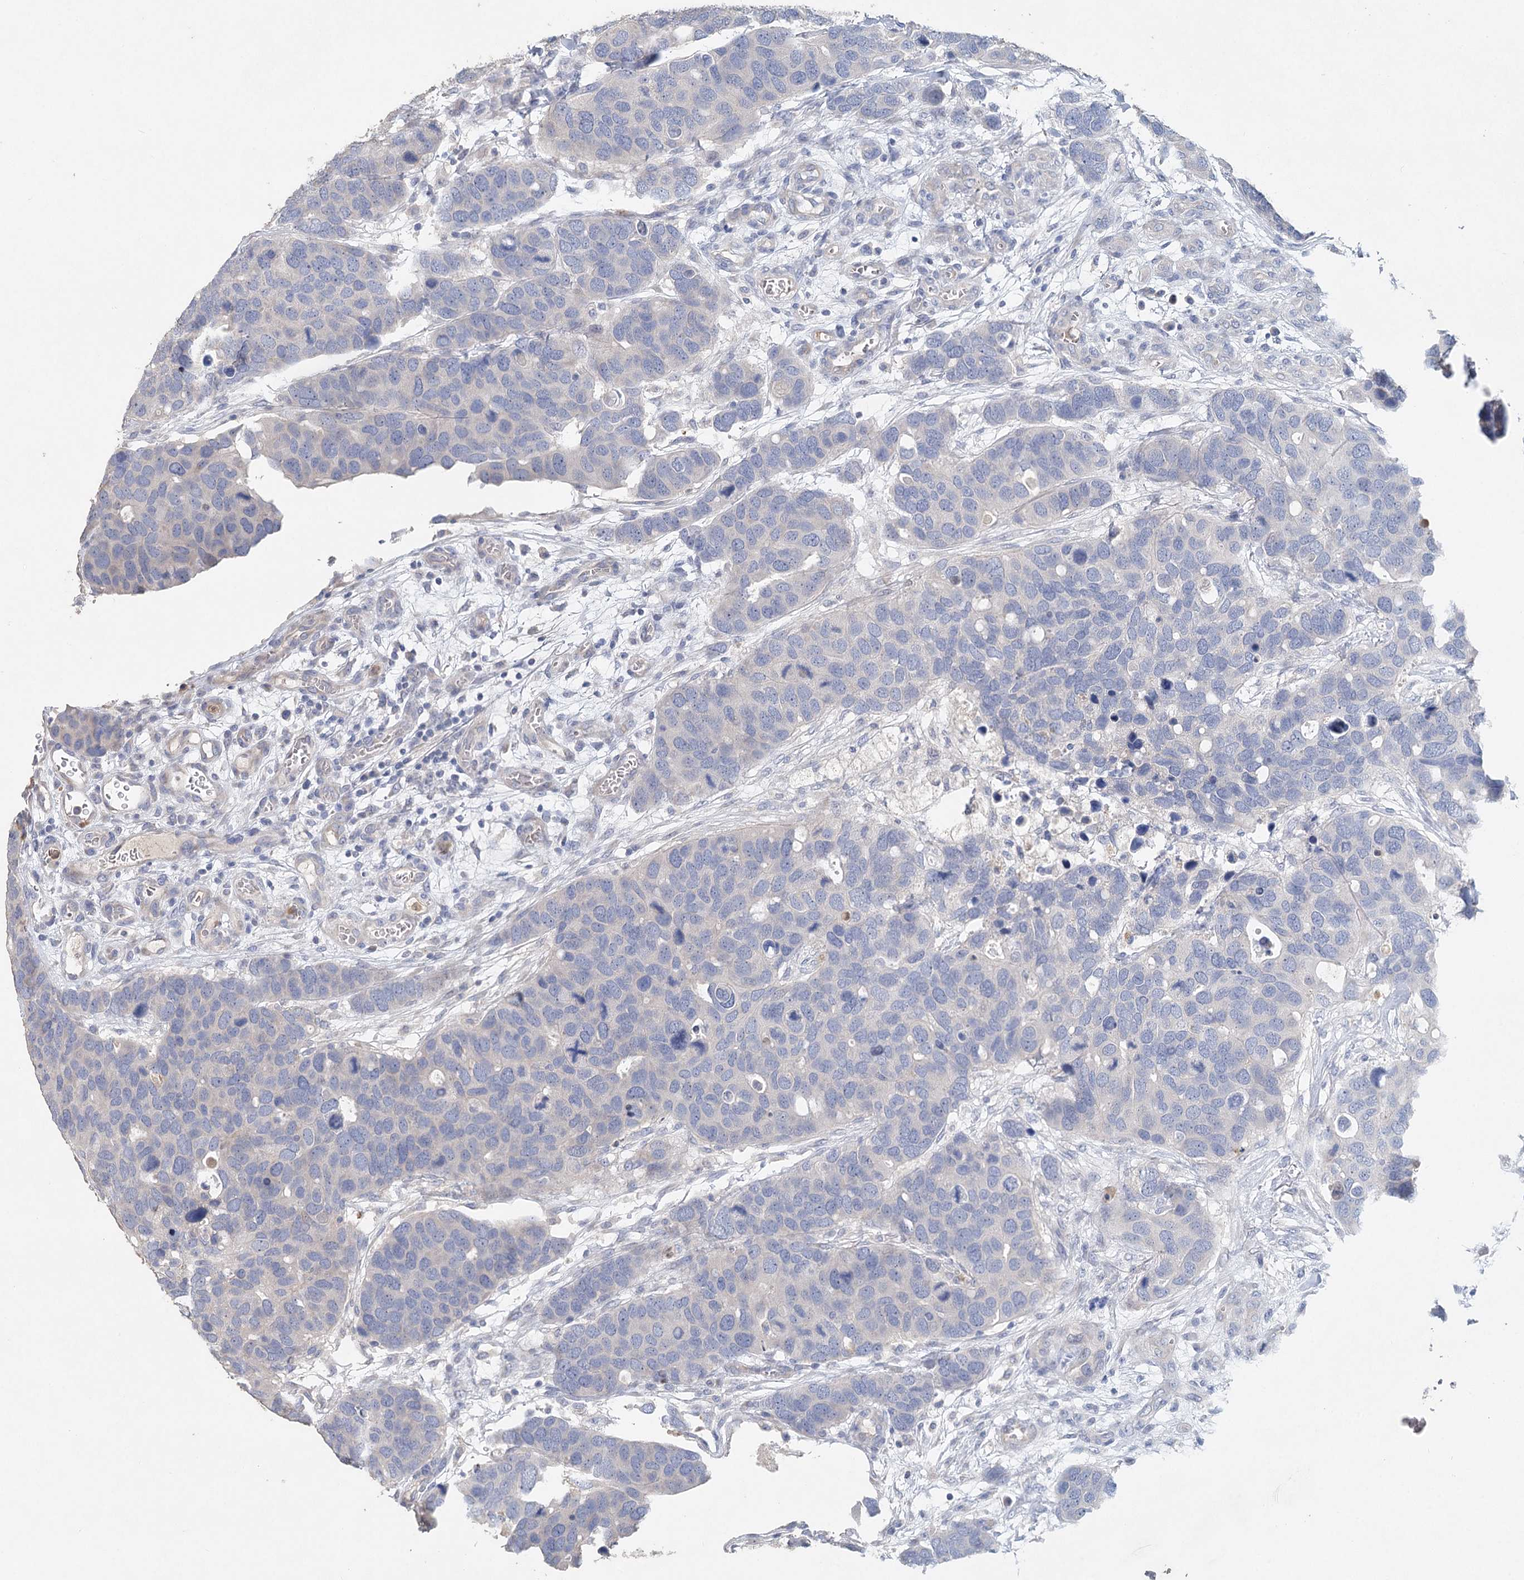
{"staining": {"intensity": "negative", "quantity": "none", "location": "none"}, "tissue": "breast cancer", "cell_type": "Tumor cells", "image_type": "cancer", "snomed": [{"axis": "morphology", "description": "Duct carcinoma"}, {"axis": "topography", "description": "Breast"}], "caption": "Tumor cells are negative for protein expression in human breast intraductal carcinoma. (Brightfield microscopy of DAB (3,3'-diaminobenzidine) immunohistochemistry at high magnification).", "gene": "MYL6B", "patient": {"sex": "female", "age": 83}}